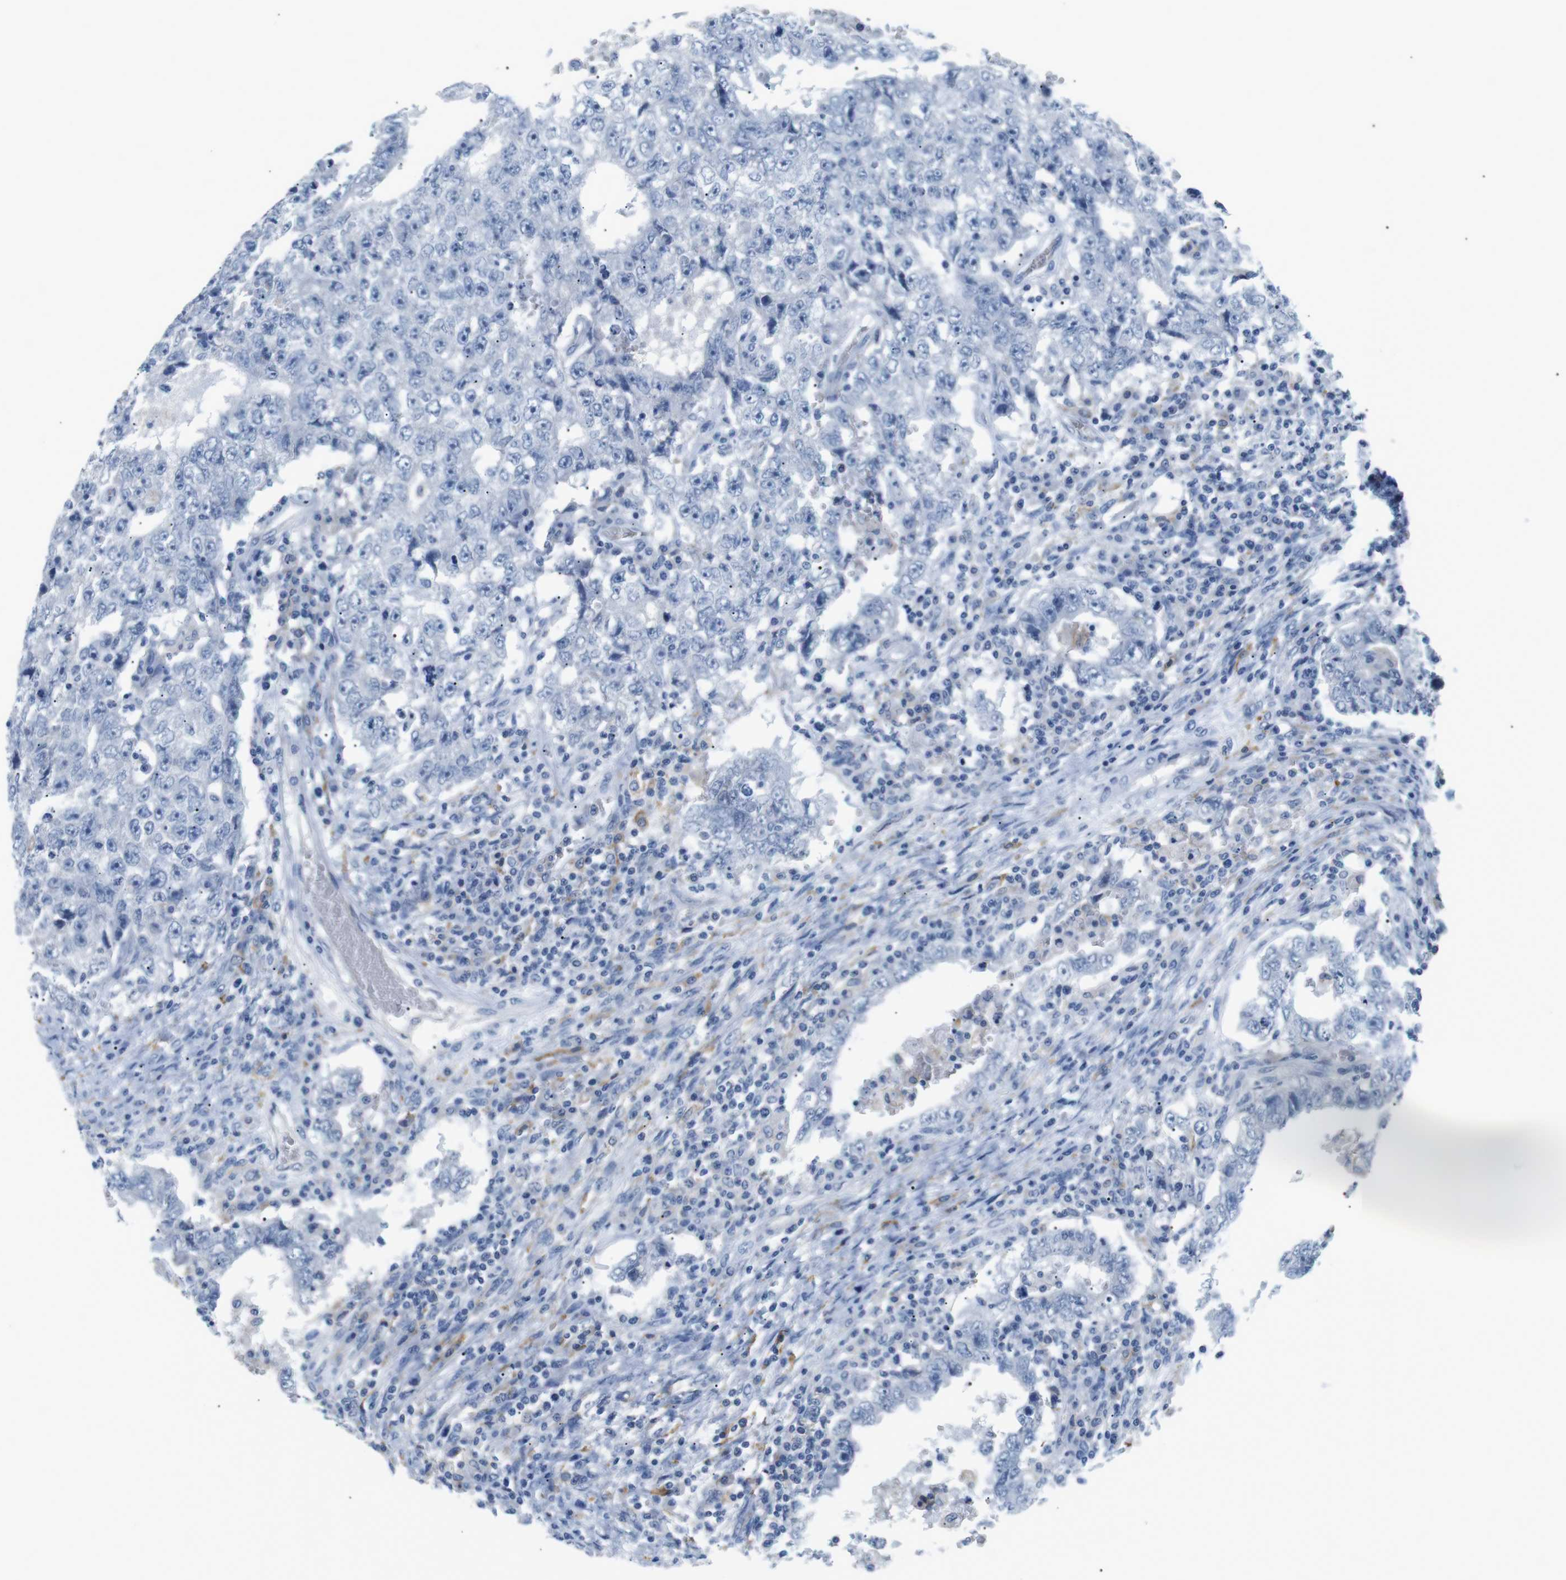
{"staining": {"intensity": "negative", "quantity": "none", "location": "none"}, "tissue": "testis cancer", "cell_type": "Tumor cells", "image_type": "cancer", "snomed": [{"axis": "morphology", "description": "Carcinoma, Embryonal, NOS"}, {"axis": "topography", "description": "Testis"}], "caption": "Immunohistochemistry (IHC) histopathology image of testis embryonal carcinoma stained for a protein (brown), which exhibits no positivity in tumor cells.", "gene": "FCGRT", "patient": {"sex": "male", "age": 26}}